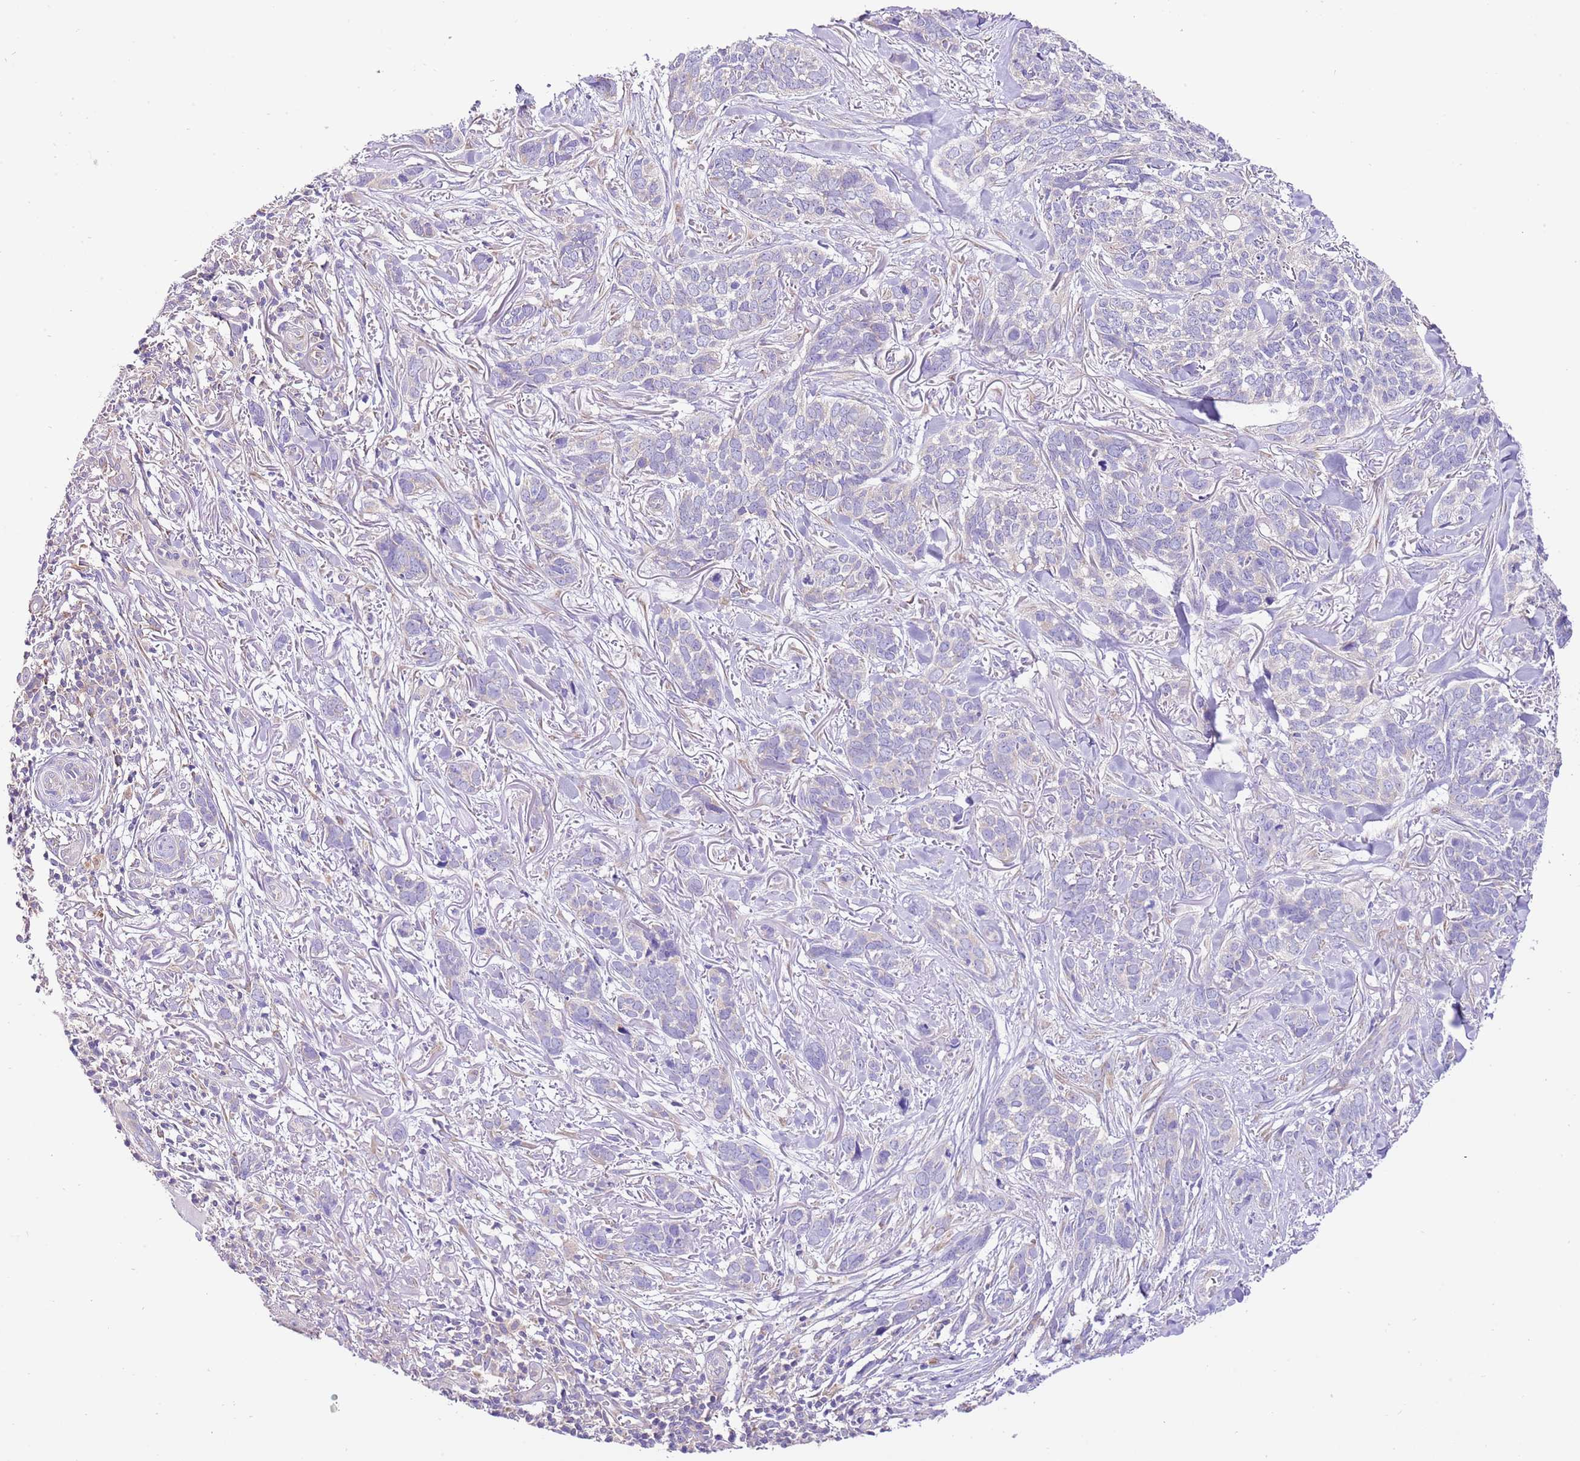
{"staining": {"intensity": "negative", "quantity": "none", "location": "none"}, "tissue": "skin cancer", "cell_type": "Tumor cells", "image_type": "cancer", "snomed": [{"axis": "morphology", "description": "Basal cell carcinoma"}, {"axis": "topography", "description": "Skin"}], "caption": "The photomicrograph exhibits no significant staining in tumor cells of skin cancer.", "gene": "RPS10", "patient": {"sex": "male", "age": 86}}